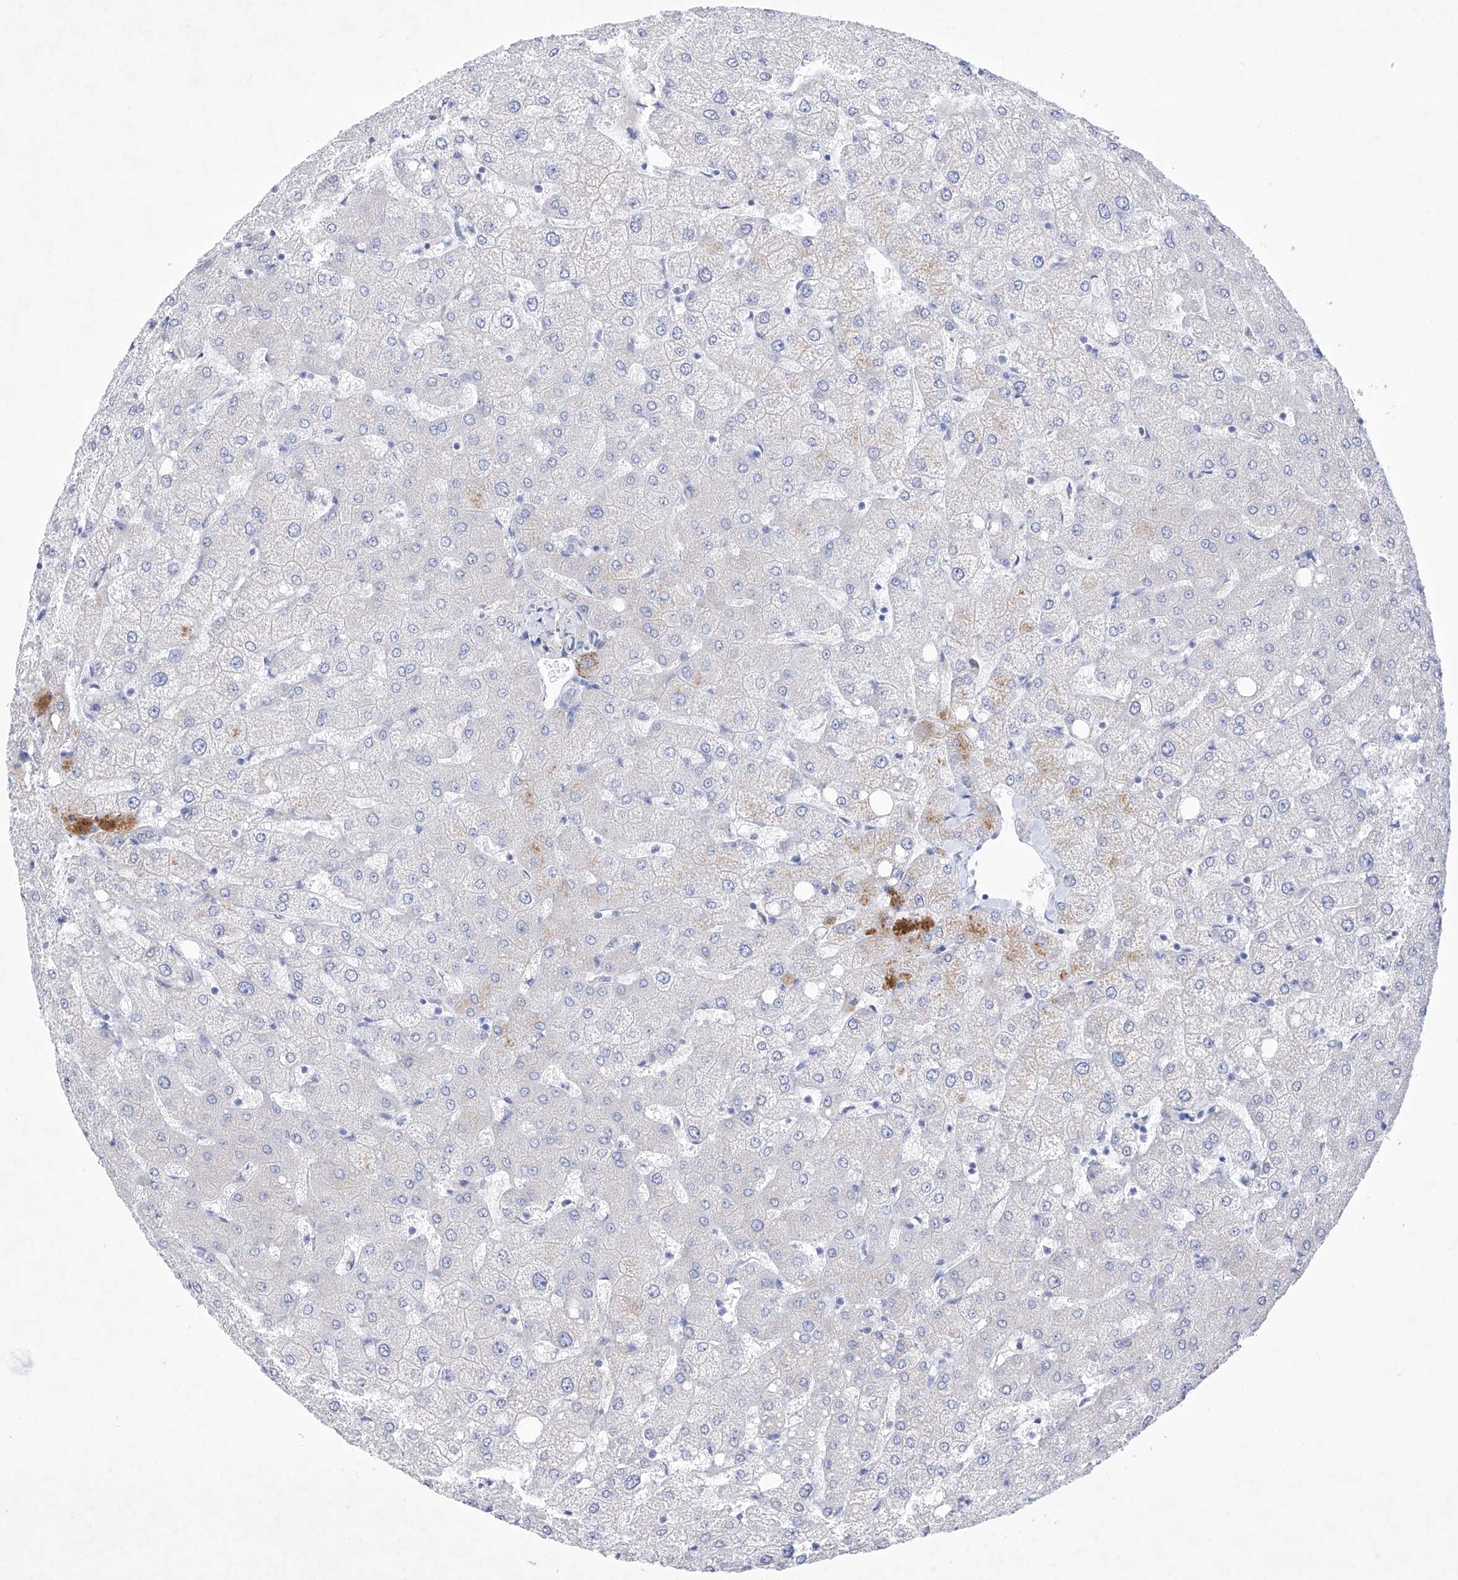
{"staining": {"intensity": "negative", "quantity": "none", "location": "none"}, "tissue": "liver", "cell_type": "Cholangiocytes", "image_type": "normal", "snomed": [{"axis": "morphology", "description": "Normal tissue, NOS"}, {"axis": "topography", "description": "Liver"}], "caption": "Liver stained for a protein using IHC shows no expression cholangiocytes.", "gene": "C1orf87", "patient": {"sex": "female", "age": 54}}